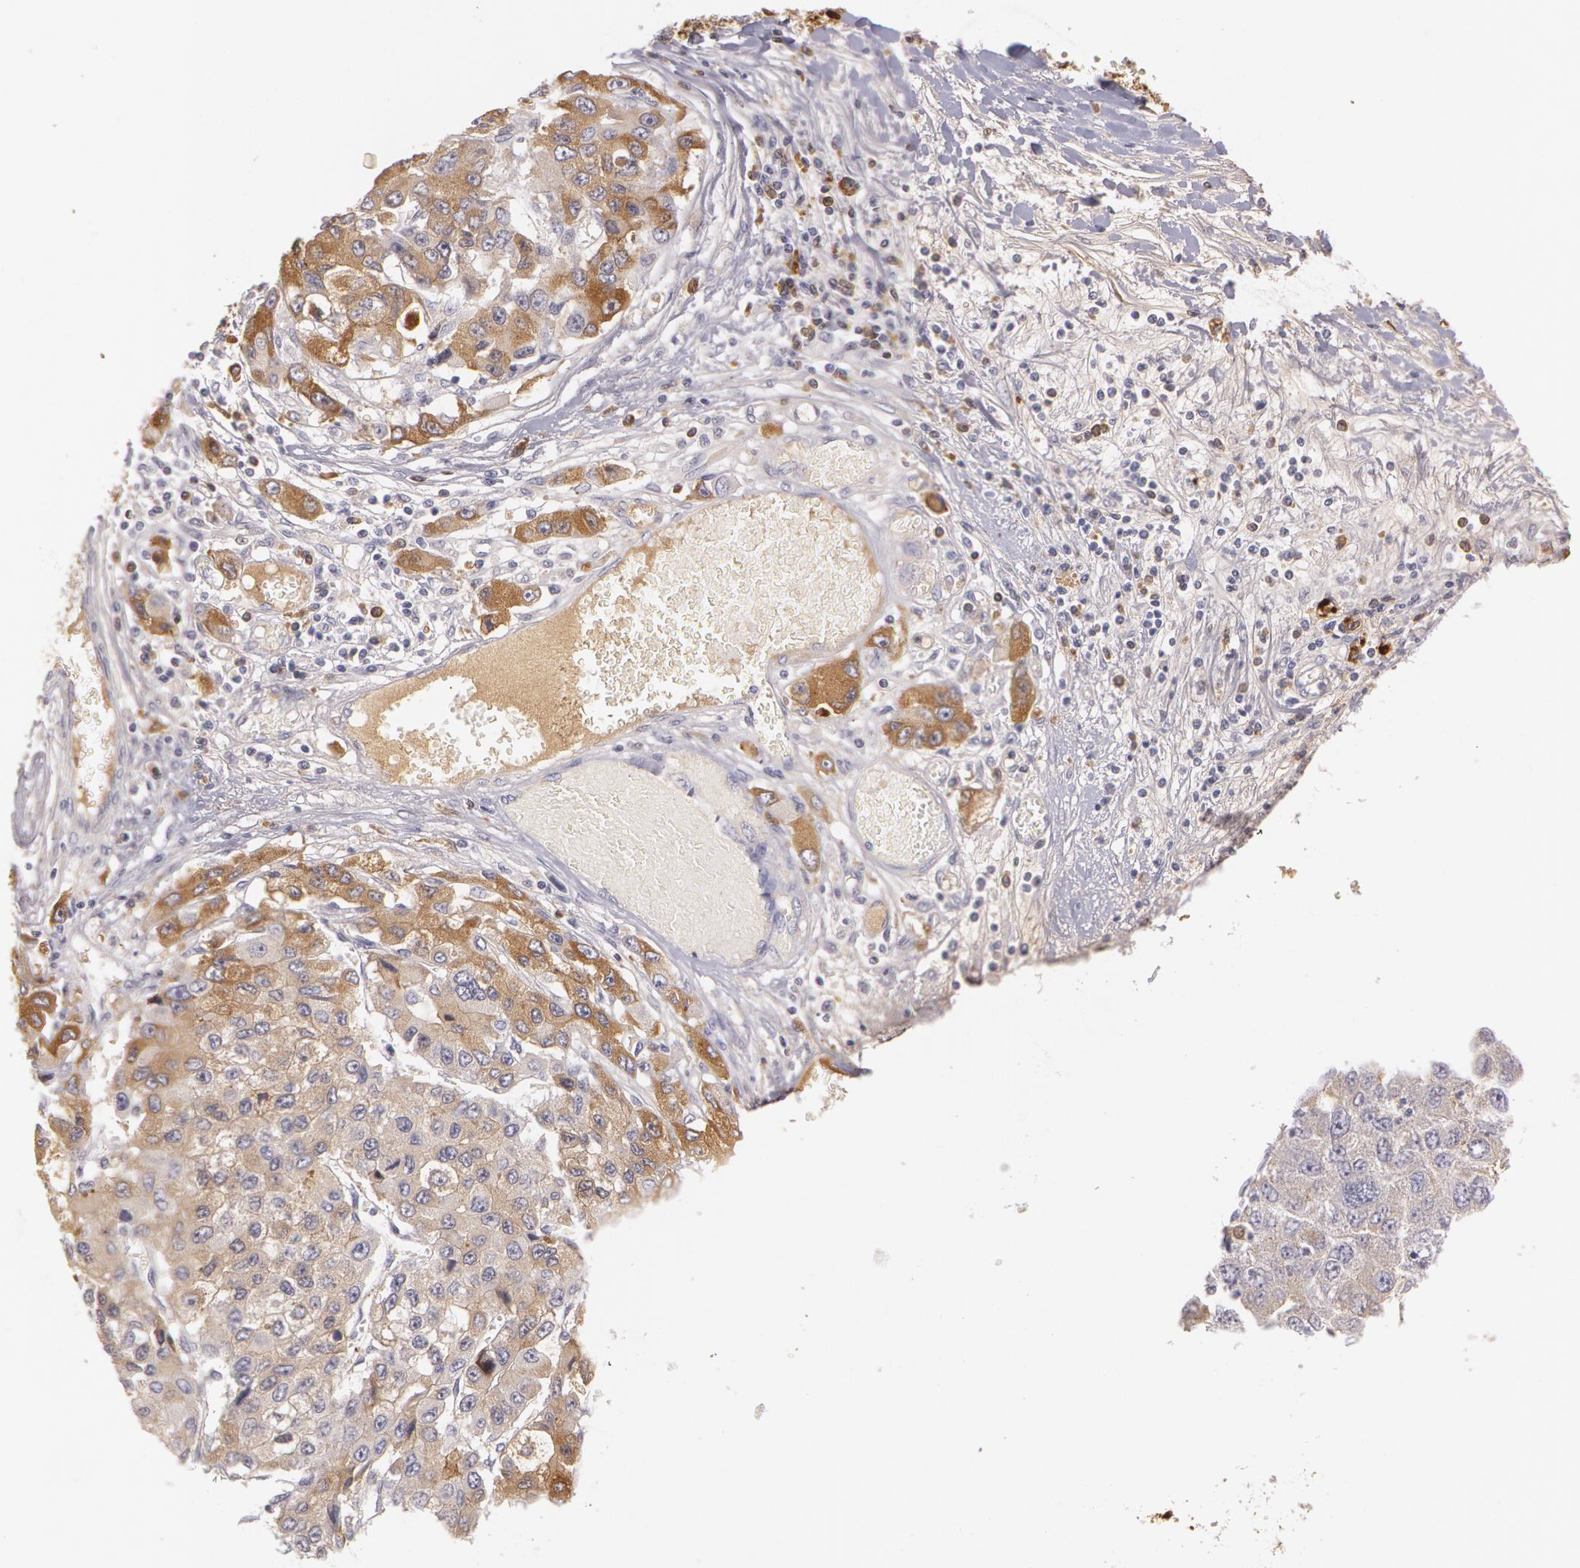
{"staining": {"intensity": "moderate", "quantity": "25%-75%", "location": "cytoplasmic/membranous"}, "tissue": "liver cancer", "cell_type": "Tumor cells", "image_type": "cancer", "snomed": [{"axis": "morphology", "description": "Carcinoma, Hepatocellular, NOS"}, {"axis": "topography", "description": "Liver"}], "caption": "Liver cancer (hepatocellular carcinoma) stained for a protein reveals moderate cytoplasmic/membranous positivity in tumor cells. The protein of interest is shown in brown color, while the nuclei are stained blue.", "gene": "LBP", "patient": {"sex": "female", "age": 66}}